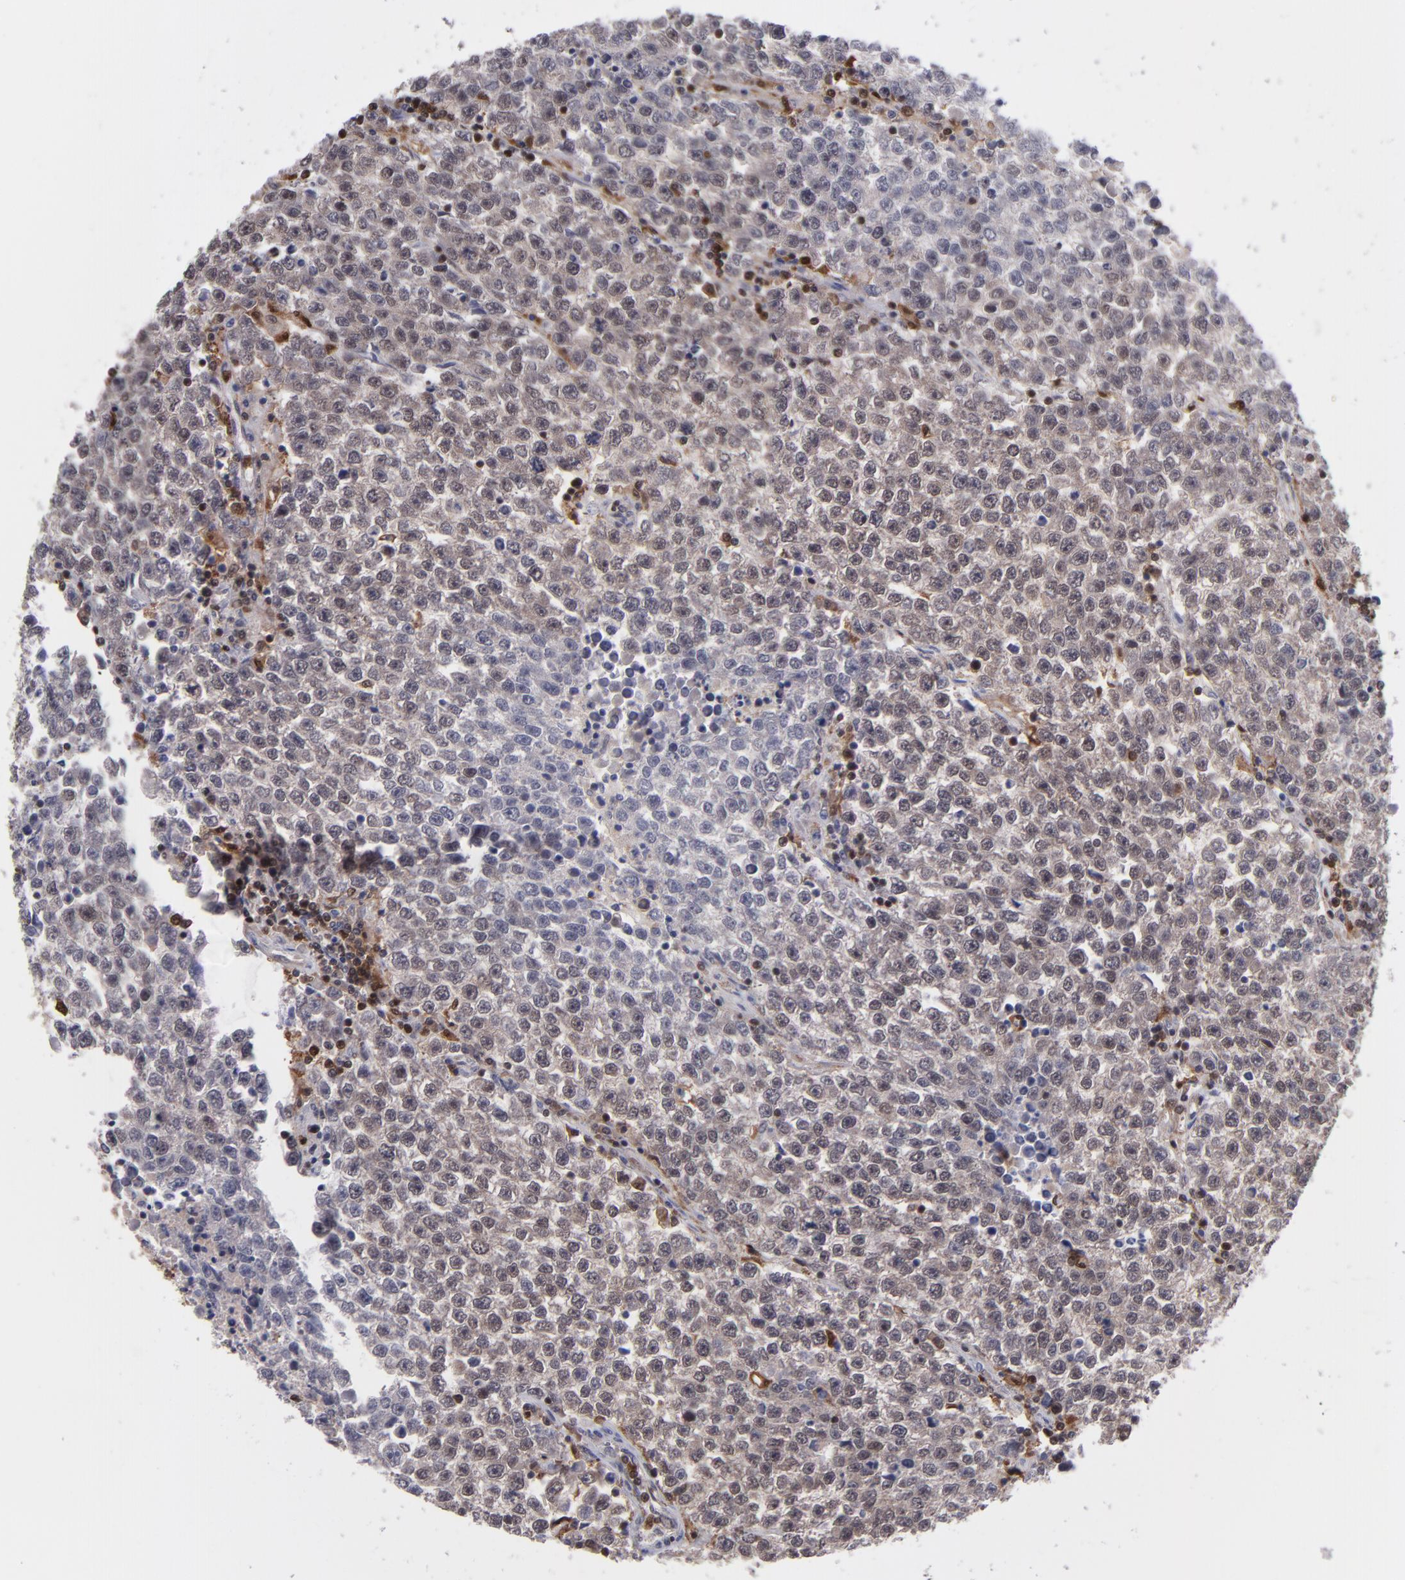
{"staining": {"intensity": "weak", "quantity": "<25%", "location": "cytoplasmic/membranous,nuclear"}, "tissue": "testis cancer", "cell_type": "Tumor cells", "image_type": "cancer", "snomed": [{"axis": "morphology", "description": "Seminoma, NOS"}, {"axis": "topography", "description": "Testis"}], "caption": "The histopathology image displays no staining of tumor cells in testis cancer. (DAB immunohistochemistry visualized using brightfield microscopy, high magnification).", "gene": "GRB2", "patient": {"sex": "male", "age": 36}}